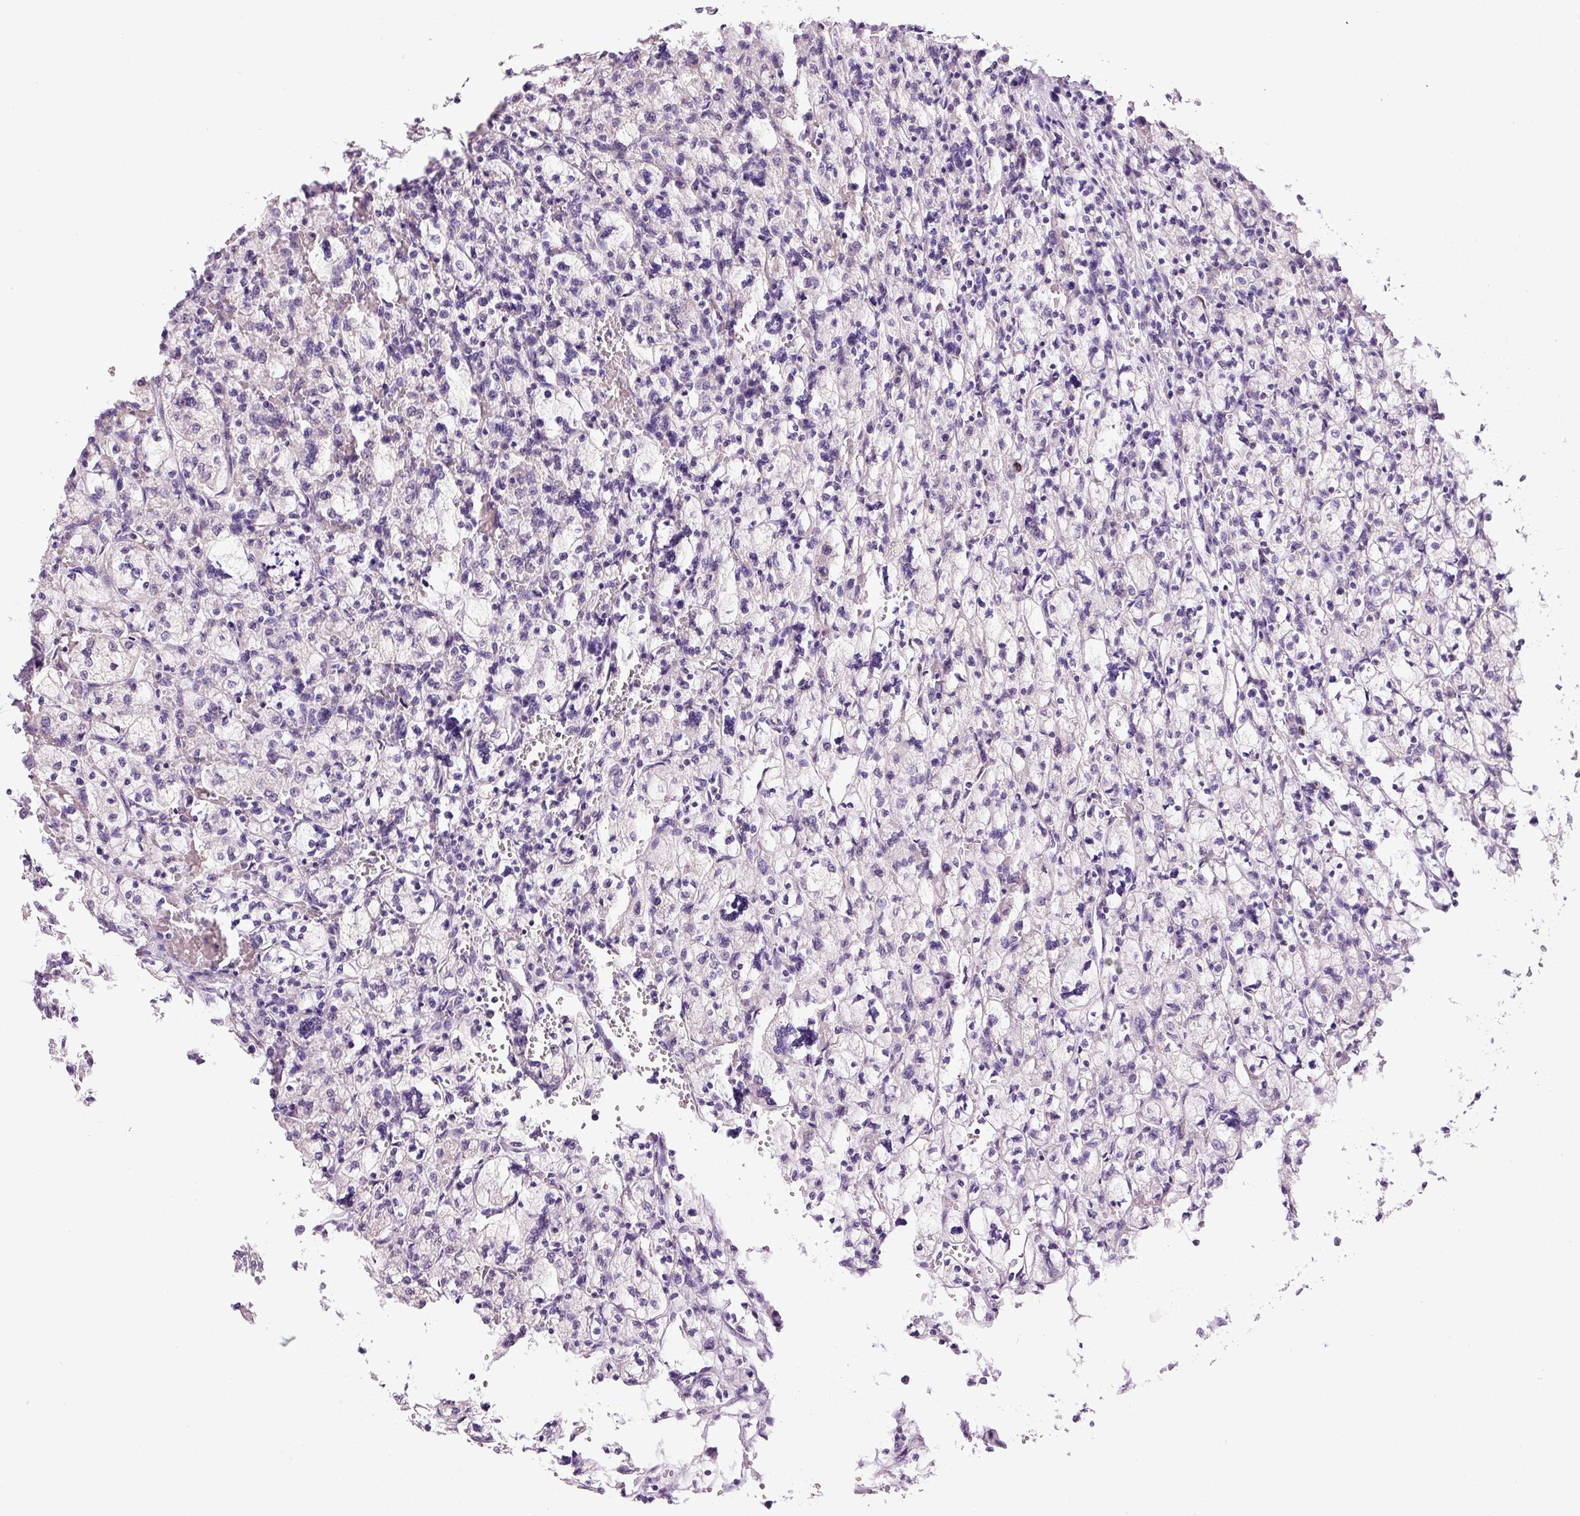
{"staining": {"intensity": "negative", "quantity": "none", "location": "none"}, "tissue": "renal cancer", "cell_type": "Tumor cells", "image_type": "cancer", "snomed": [{"axis": "morphology", "description": "Adenocarcinoma, NOS"}, {"axis": "topography", "description": "Kidney"}], "caption": "IHC image of human renal adenocarcinoma stained for a protein (brown), which shows no positivity in tumor cells. Brightfield microscopy of immunohistochemistry stained with DAB (brown) and hematoxylin (blue), captured at high magnification.", "gene": "KPNA2", "patient": {"sex": "female", "age": 83}}